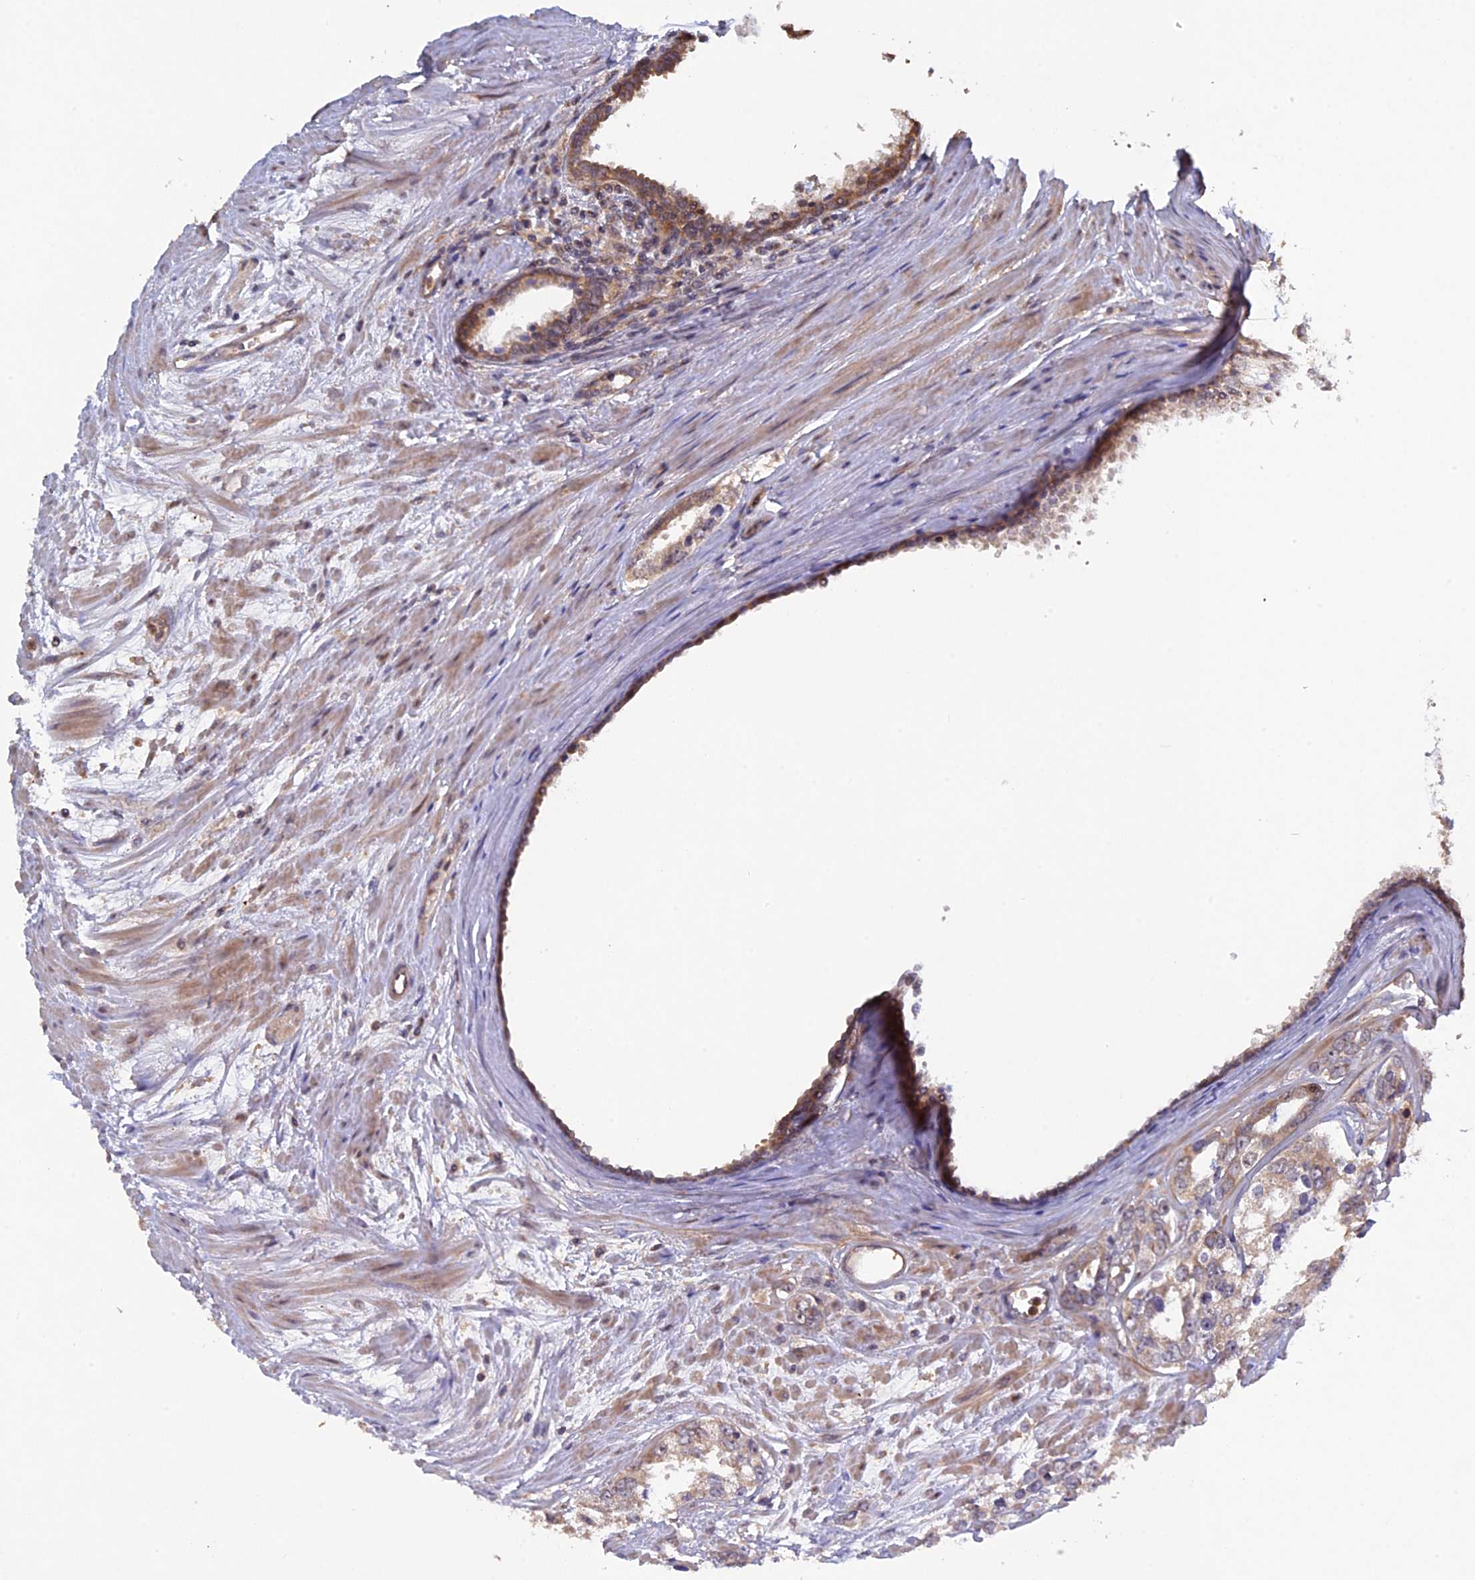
{"staining": {"intensity": "weak", "quantity": "25%-75%", "location": "cytoplasmic/membranous"}, "tissue": "prostate cancer", "cell_type": "Tumor cells", "image_type": "cancer", "snomed": [{"axis": "morphology", "description": "Adenocarcinoma, High grade"}, {"axis": "topography", "description": "Prostate"}], "caption": "Approximately 25%-75% of tumor cells in adenocarcinoma (high-grade) (prostate) display weak cytoplasmic/membranous protein positivity as visualized by brown immunohistochemical staining.", "gene": "FERMT1", "patient": {"sex": "male", "age": 66}}